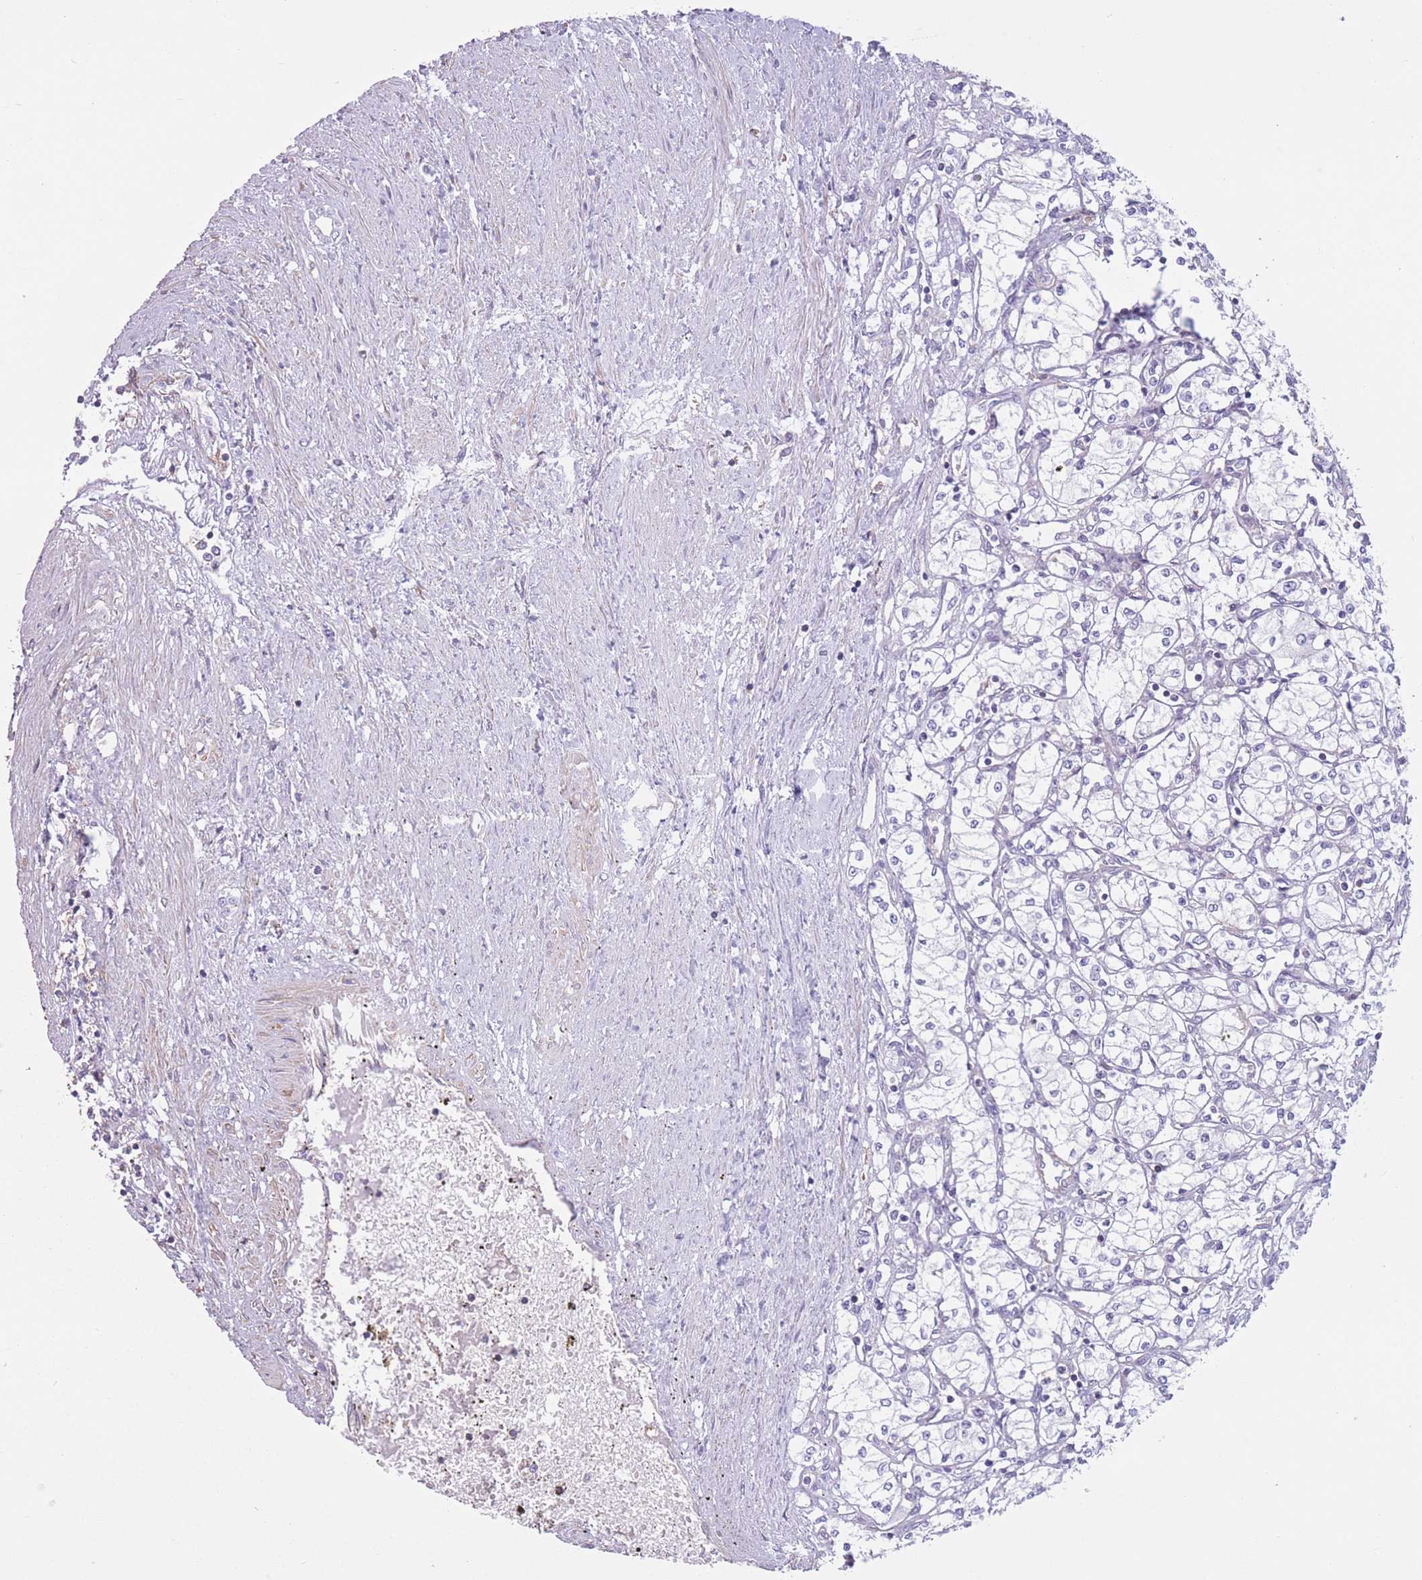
{"staining": {"intensity": "negative", "quantity": "none", "location": "none"}, "tissue": "renal cancer", "cell_type": "Tumor cells", "image_type": "cancer", "snomed": [{"axis": "morphology", "description": "Adenocarcinoma, NOS"}, {"axis": "topography", "description": "Kidney"}], "caption": "High power microscopy photomicrograph of an immunohistochemistry (IHC) photomicrograph of renal adenocarcinoma, revealing no significant staining in tumor cells.", "gene": "PDHA1", "patient": {"sex": "male", "age": 59}}